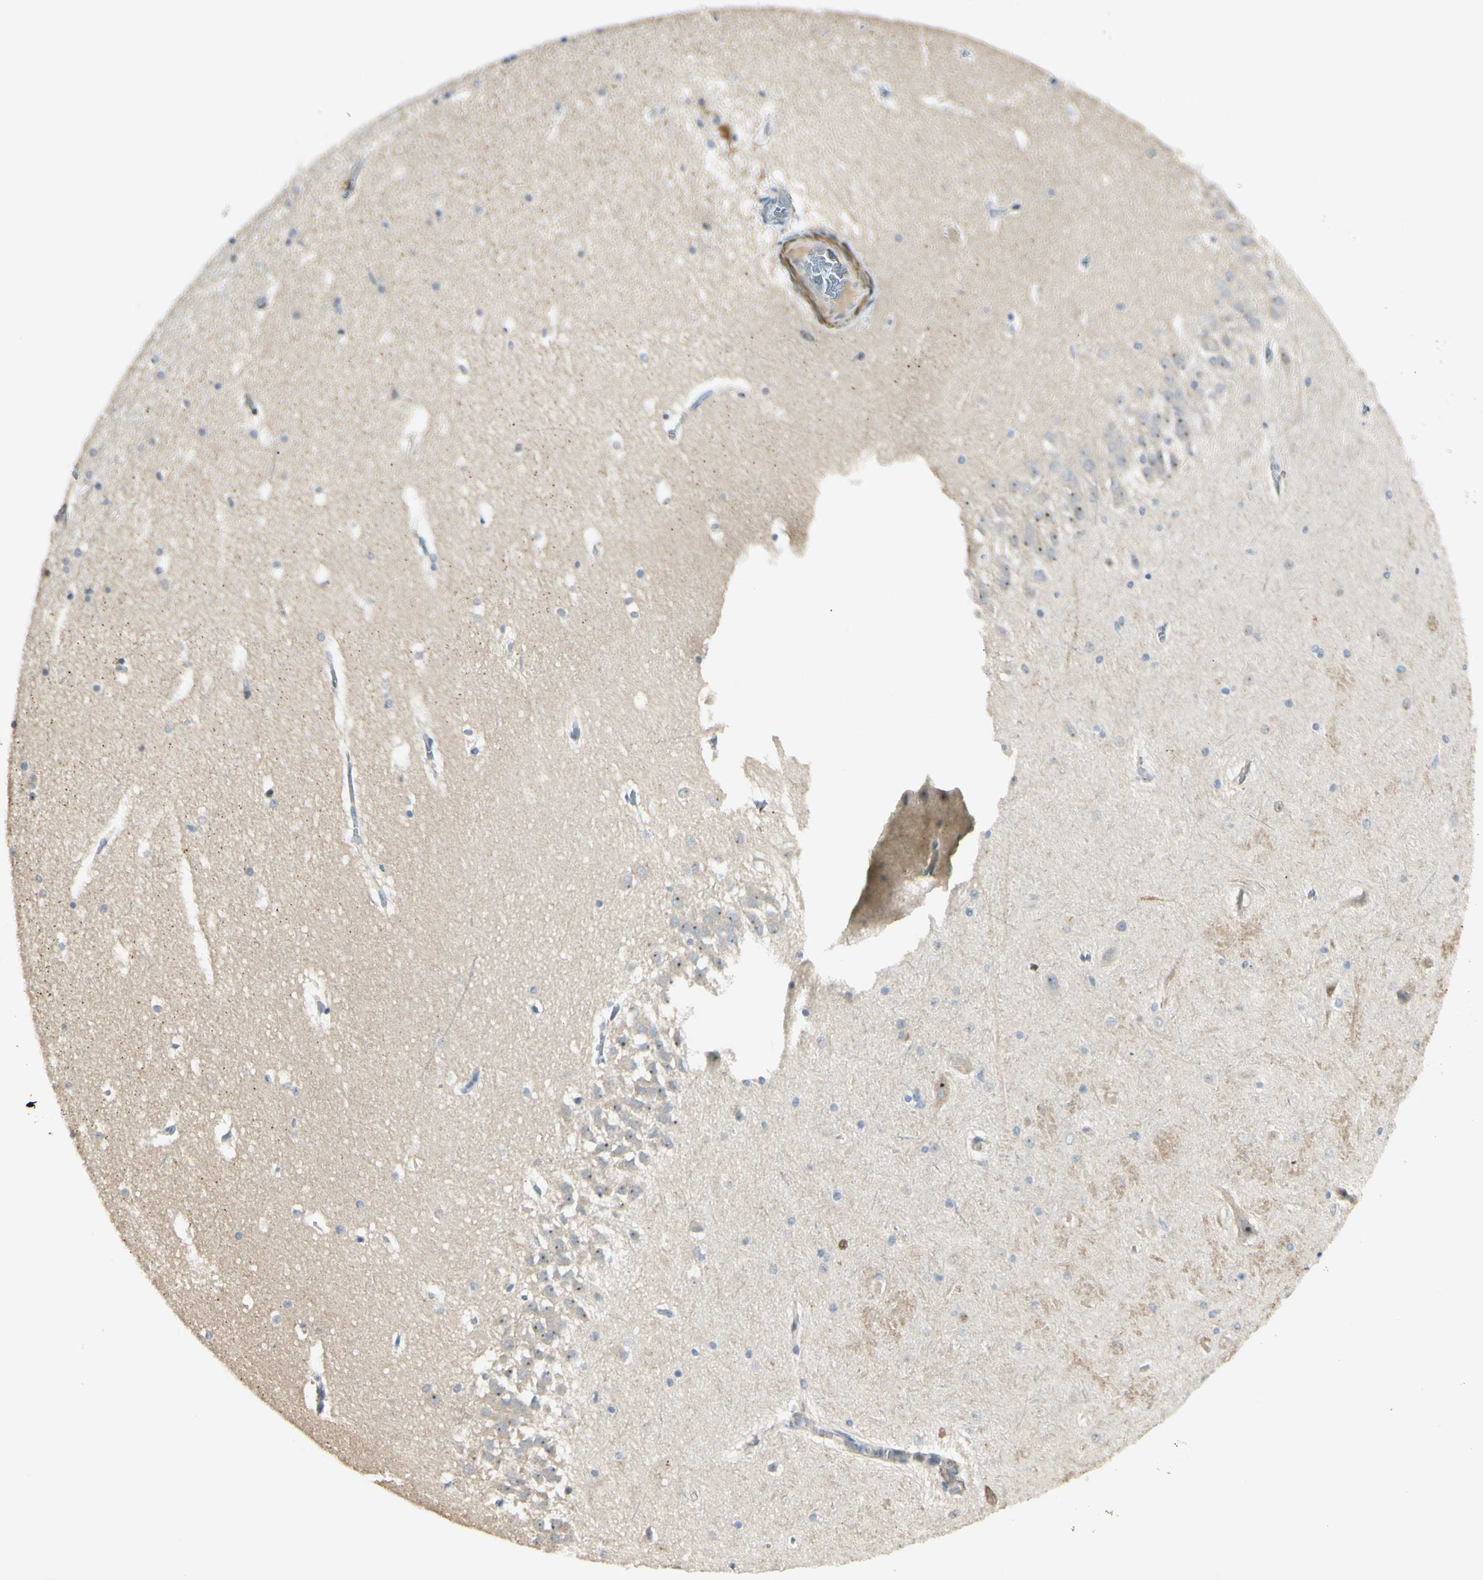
{"staining": {"intensity": "weak", "quantity": "<25%", "location": "cytoplasmic/membranous"}, "tissue": "hippocampus", "cell_type": "Glial cells", "image_type": "normal", "snomed": [{"axis": "morphology", "description": "Normal tissue, NOS"}, {"axis": "topography", "description": "Hippocampus"}], "caption": "A micrograph of hippocampus stained for a protein reveals no brown staining in glial cells. (DAB (3,3'-diaminobenzidine) immunohistochemistry visualized using brightfield microscopy, high magnification).", "gene": "P4HA3", "patient": {"sex": "male", "age": 45}}